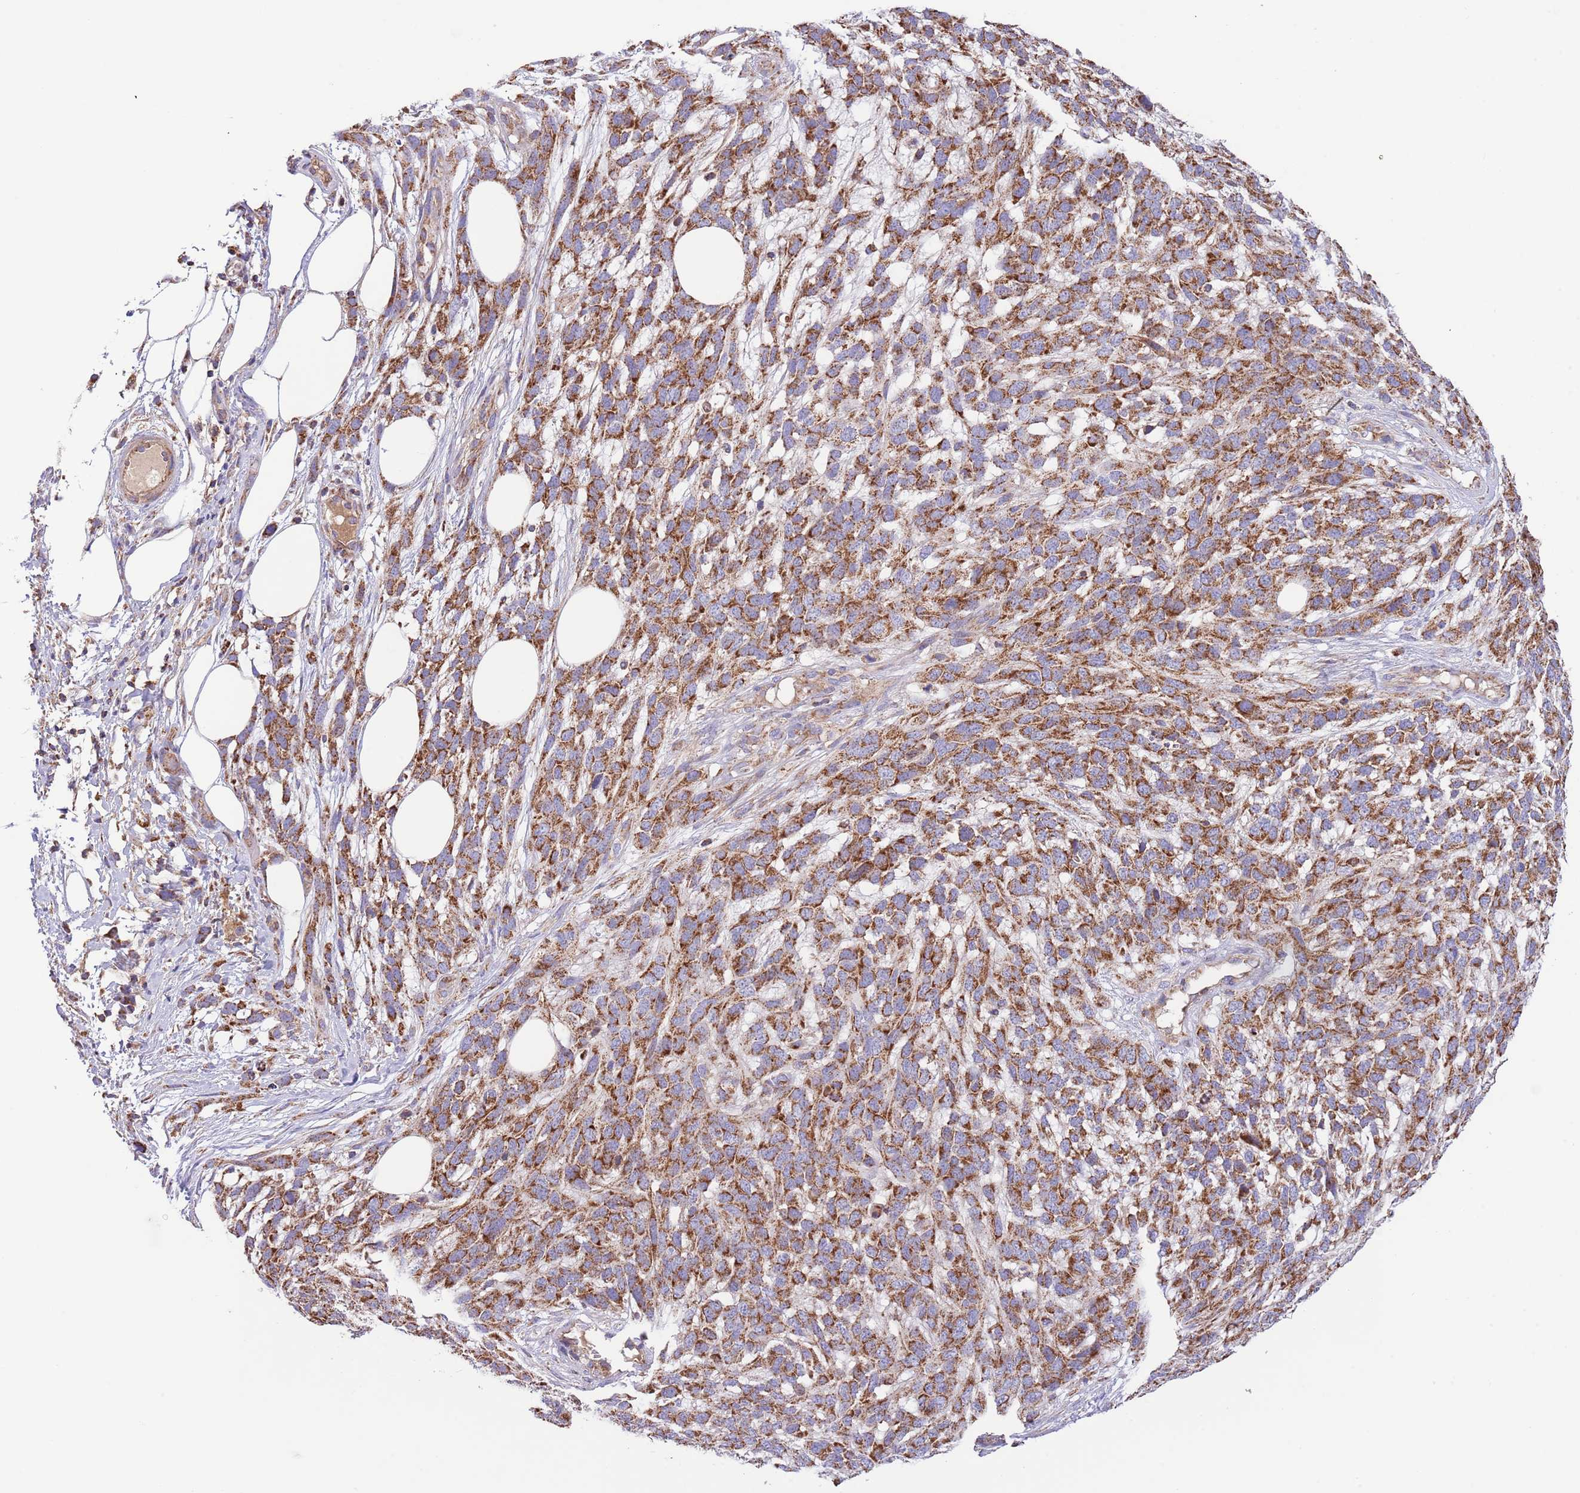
{"staining": {"intensity": "strong", "quantity": ">75%", "location": "cytoplasmic/membranous"}, "tissue": "melanoma", "cell_type": "Tumor cells", "image_type": "cancer", "snomed": [{"axis": "morphology", "description": "Normal morphology"}, {"axis": "morphology", "description": "Malignant melanoma, NOS"}, {"axis": "topography", "description": "Skin"}], "caption": "Immunohistochemical staining of human melanoma demonstrates strong cytoplasmic/membranous protein expression in about >75% of tumor cells. The staining is performed using DAB (3,3'-diaminobenzidine) brown chromogen to label protein expression. The nuclei are counter-stained blue using hematoxylin.", "gene": "DNAJA3", "patient": {"sex": "female", "age": 72}}